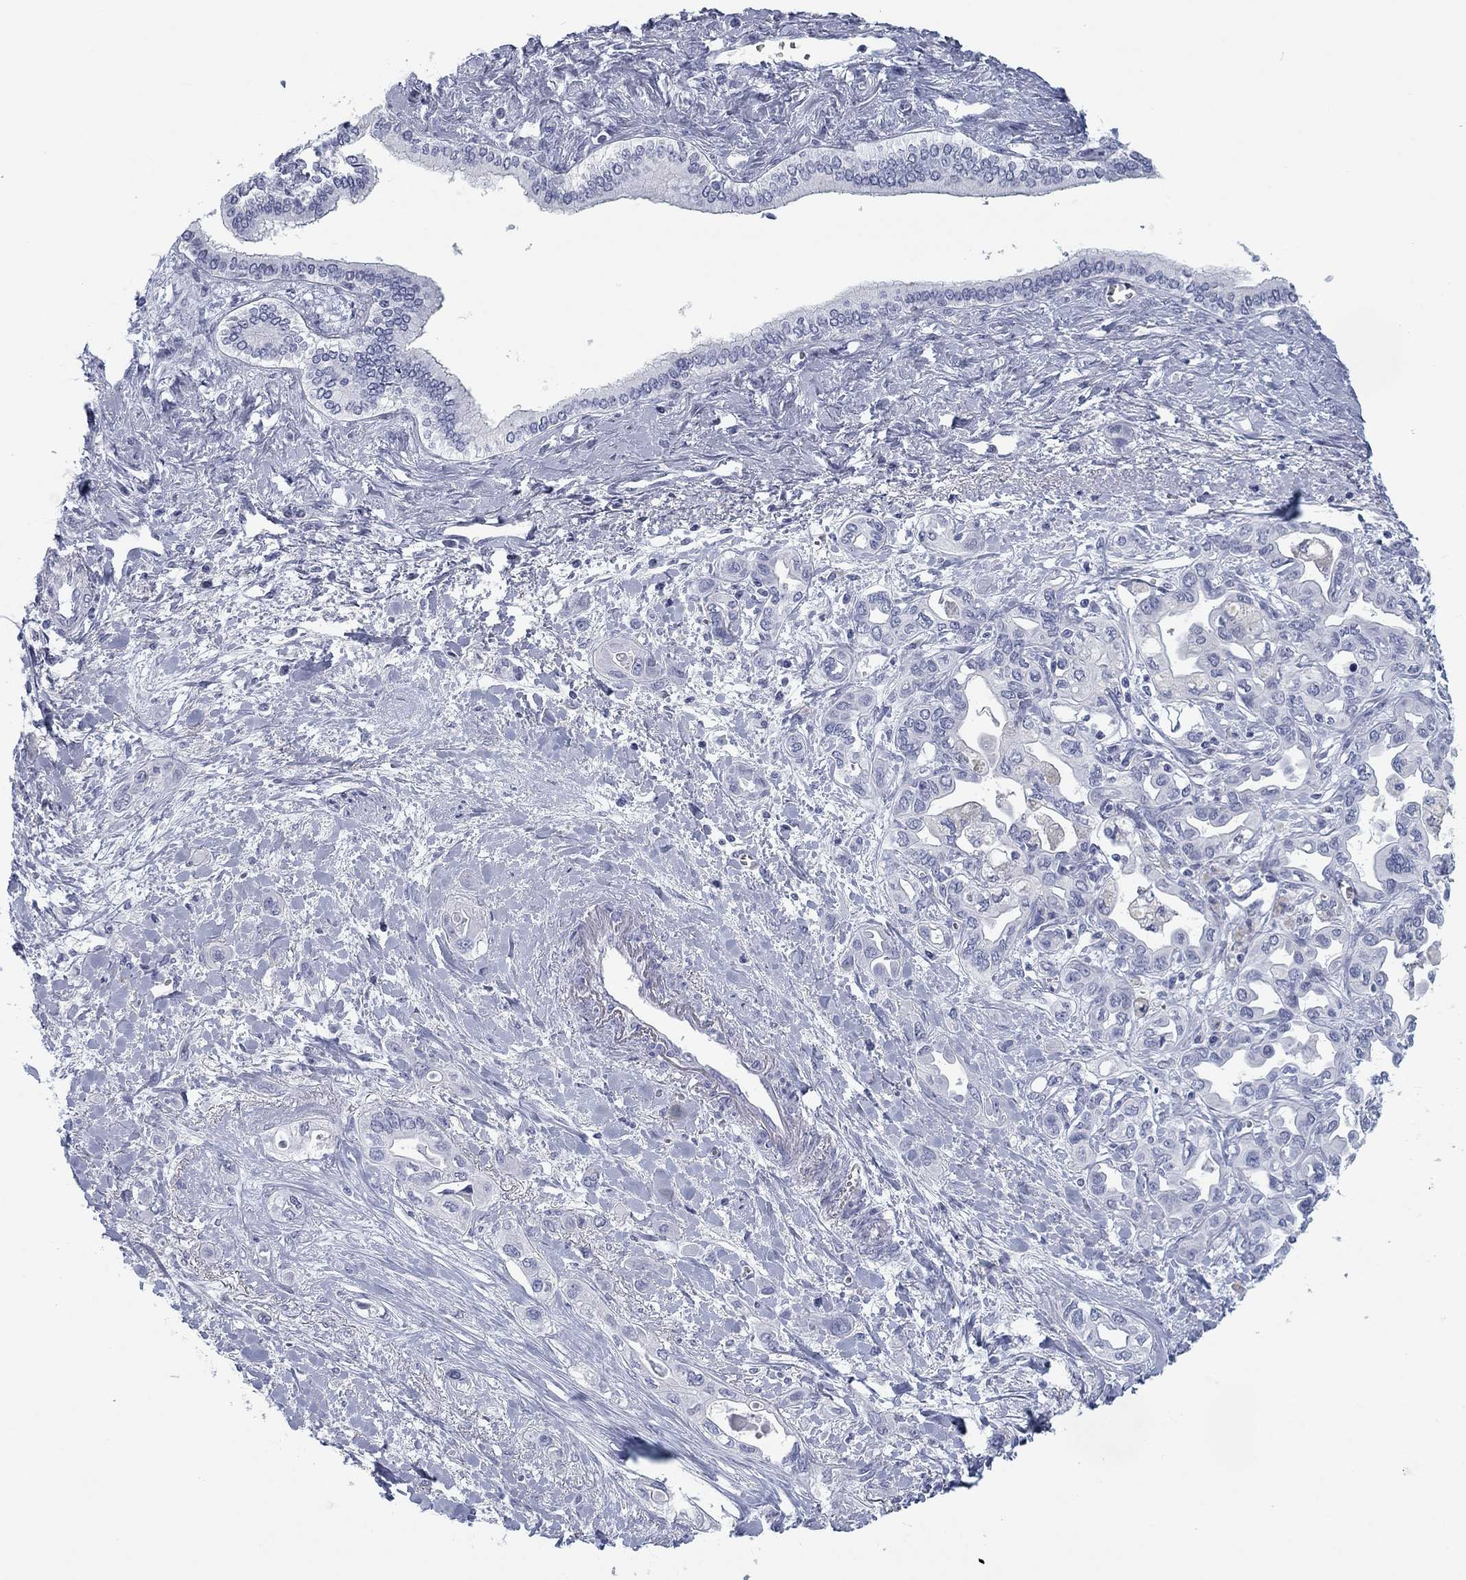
{"staining": {"intensity": "negative", "quantity": "none", "location": "none"}, "tissue": "liver cancer", "cell_type": "Tumor cells", "image_type": "cancer", "snomed": [{"axis": "morphology", "description": "Cholangiocarcinoma"}, {"axis": "topography", "description": "Liver"}], "caption": "Micrograph shows no protein positivity in tumor cells of liver cancer tissue.", "gene": "CALB1", "patient": {"sex": "female", "age": 64}}